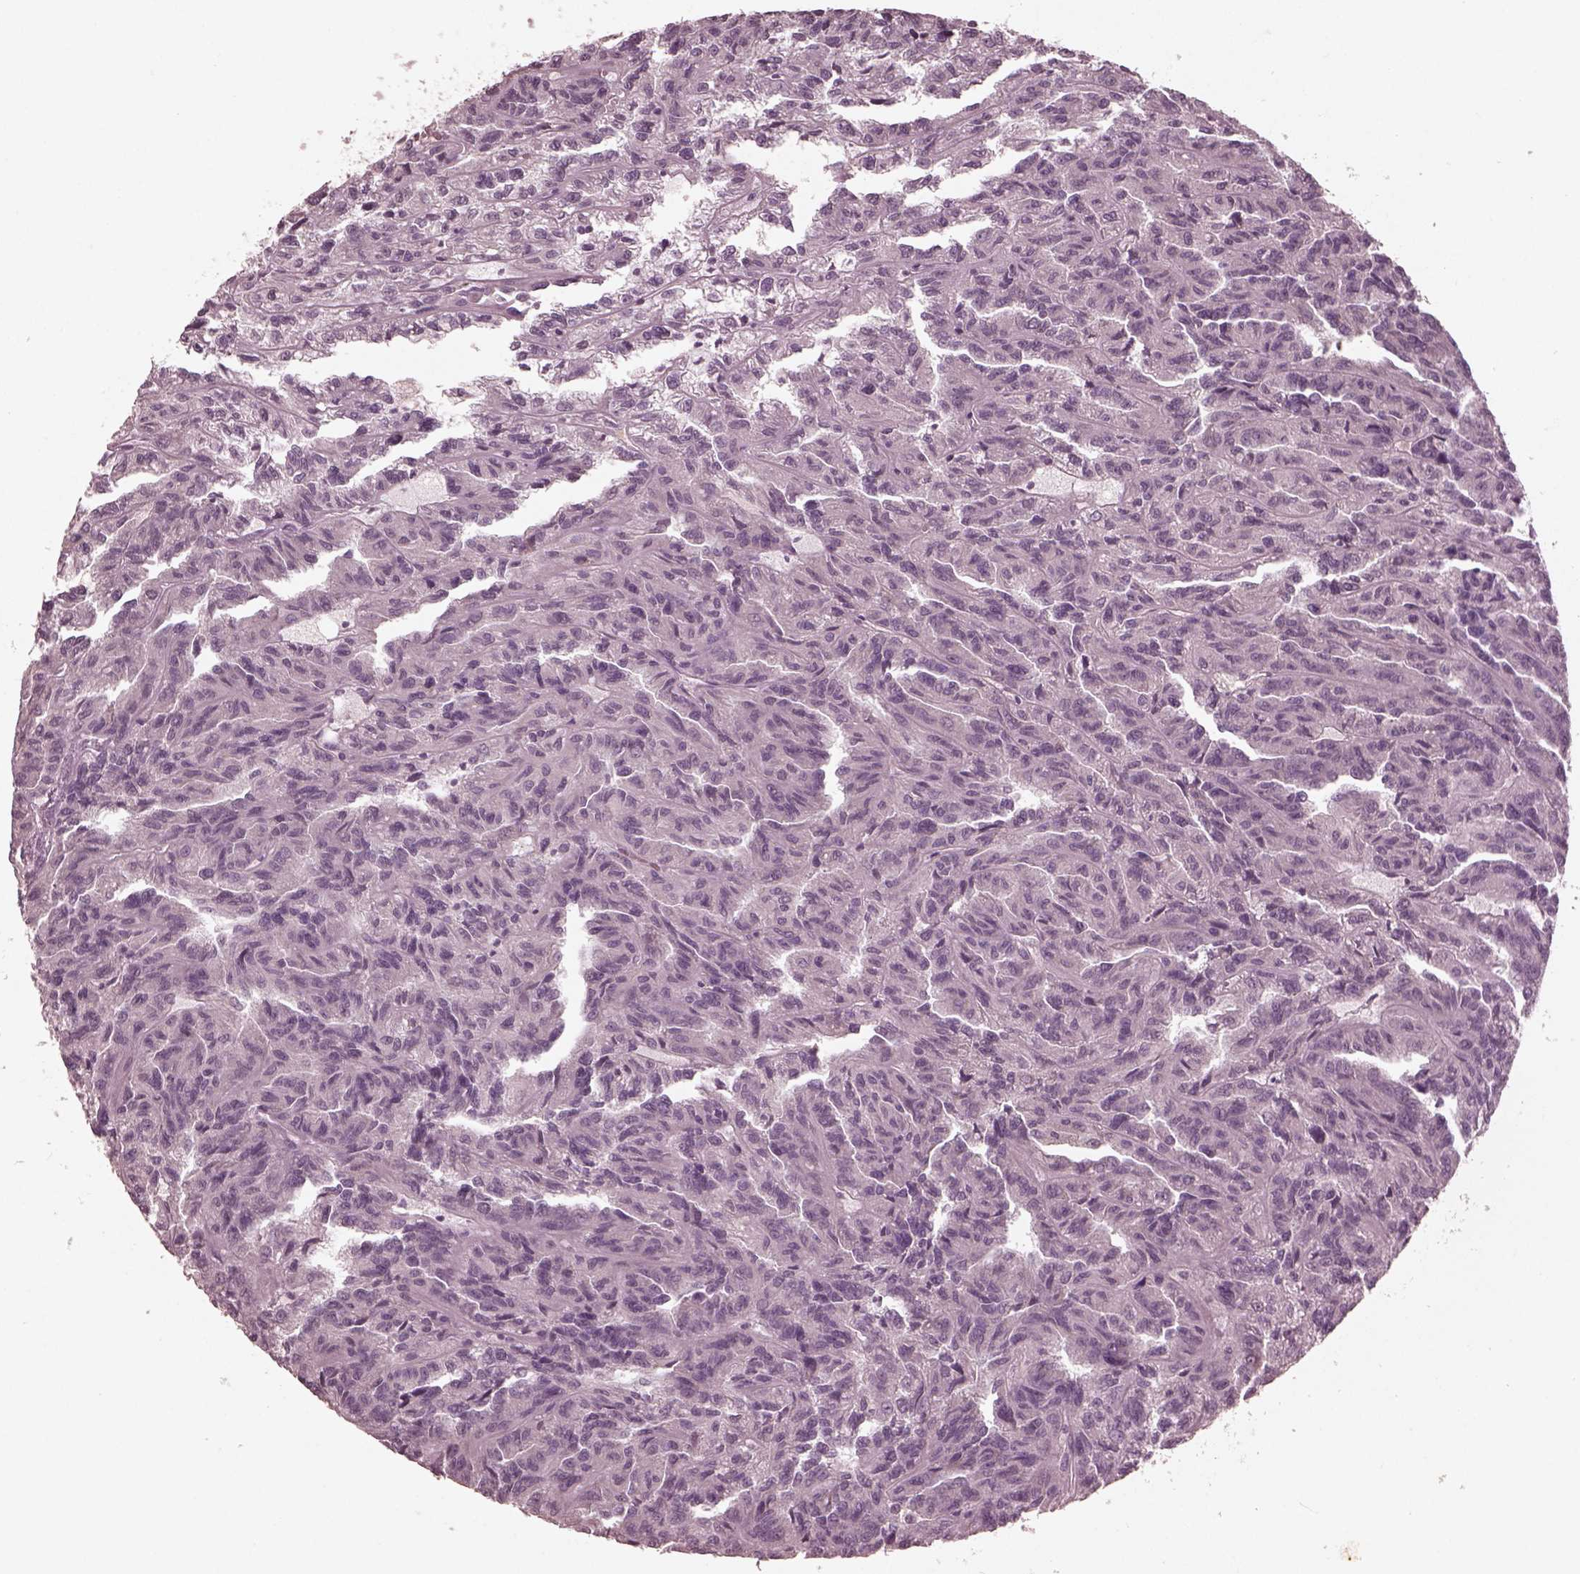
{"staining": {"intensity": "negative", "quantity": "none", "location": "none"}, "tissue": "renal cancer", "cell_type": "Tumor cells", "image_type": "cancer", "snomed": [{"axis": "morphology", "description": "Adenocarcinoma, NOS"}, {"axis": "topography", "description": "Kidney"}], "caption": "Tumor cells are negative for protein expression in human adenocarcinoma (renal).", "gene": "RGS7", "patient": {"sex": "male", "age": 79}}